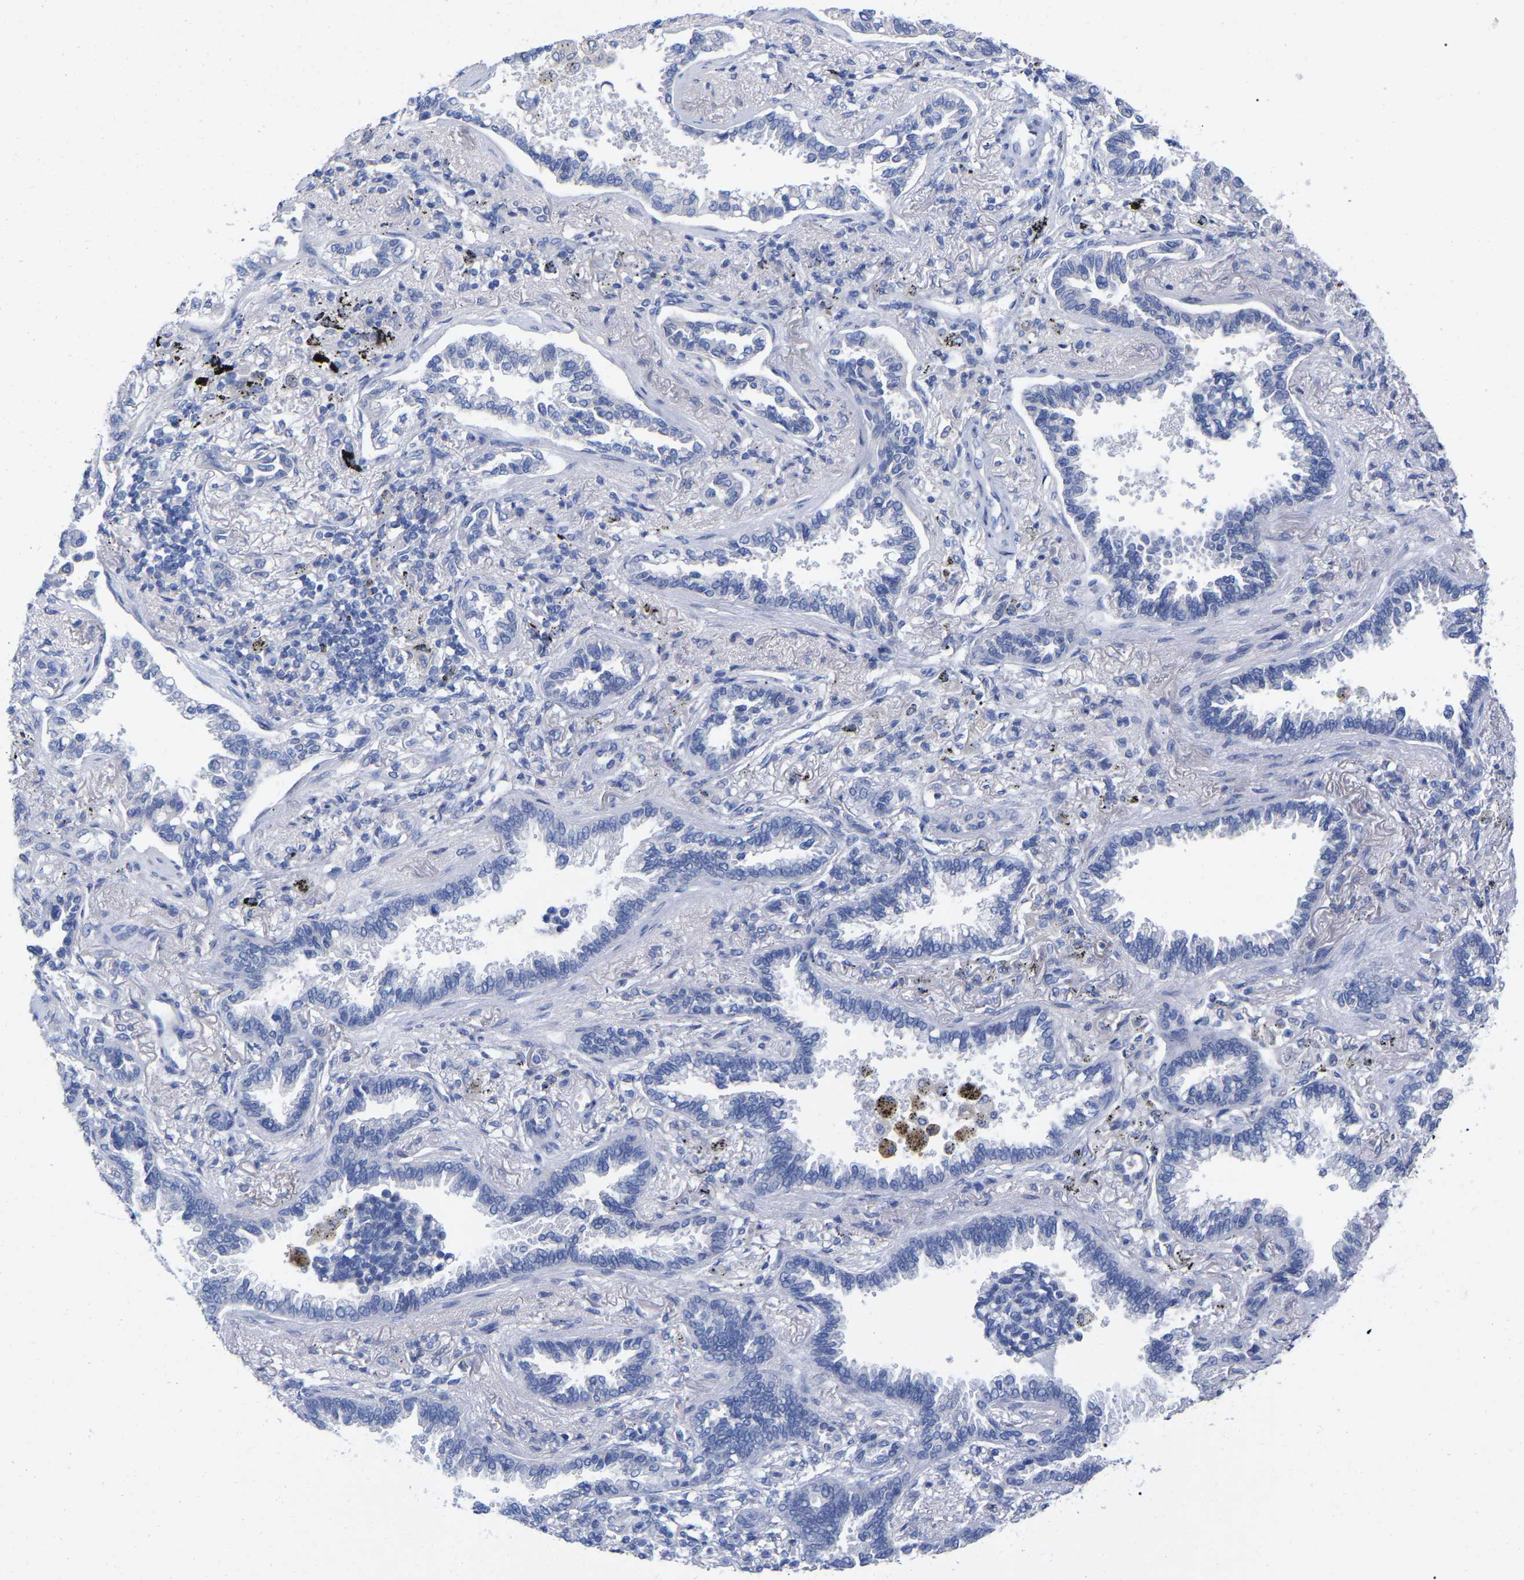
{"staining": {"intensity": "negative", "quantity": "none", "location": "none"}, "tissue": "lung cancer", "cell_type": "Tumor cells", "image_type": "cancer", "snomed": [{"axis": "morphology", "description": "Normal tissue, NOS"}, {"axis": "morphology", "description": "Adenocarcinoma, NOS"}, {"axis": "topography", "description": "Lung"}], "caption": "IHC photomicrograph of neoplastic tissue: lung cancer (adenocarcinoma) stained with DAB demonstrates no significant protein staining in tumor cells.", "gene": "HAPLN1", "patient": {"sex": "male", "age": 59}}